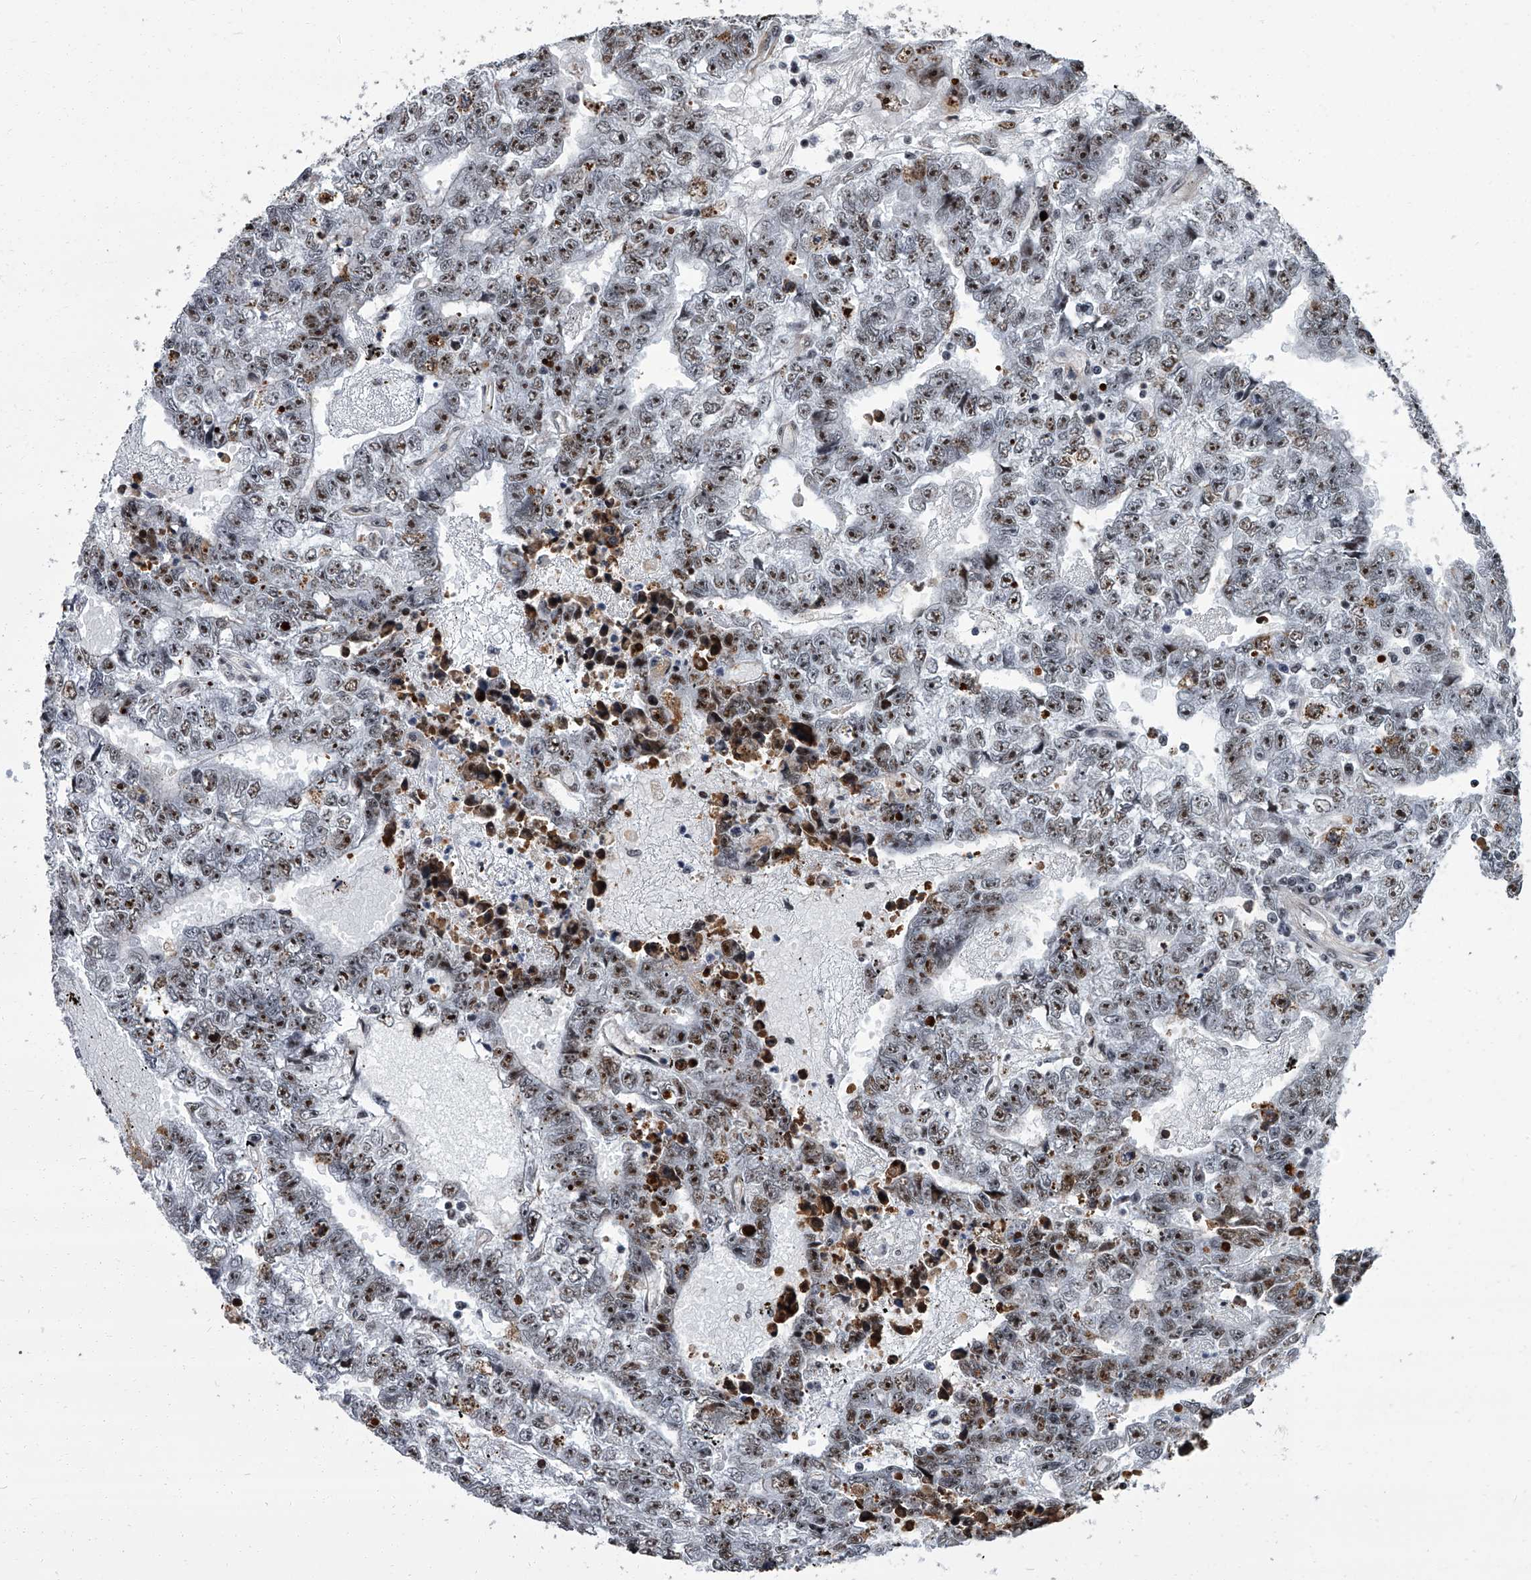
{"staining": {"intensity": "moderate", "quantity": "25%-75%", "location": "nuclear"}, "tissue": "testis cancer", "cell_type": "Tumor cells", "image_type": "cancer", "snomed": [{"axis": "morphology", "description": "Carcinoma, Embryonal, NOS"}, {"axis": "topography", "description": "Testis"}], "caption": "Immunohistochemistry staining of embryonal carcinoma (testis), which exhibits medium levels of moderate nuclear staining in about 25%-75% of tumor cells indicating moderate nuclear protein staining. The staining was performed using DAB (brown) for protein detection and nuclei were counterstained in hematoxylin (blue).", "gene": "ZNF518B", "patient": {"sex": "male", "age": 25}}